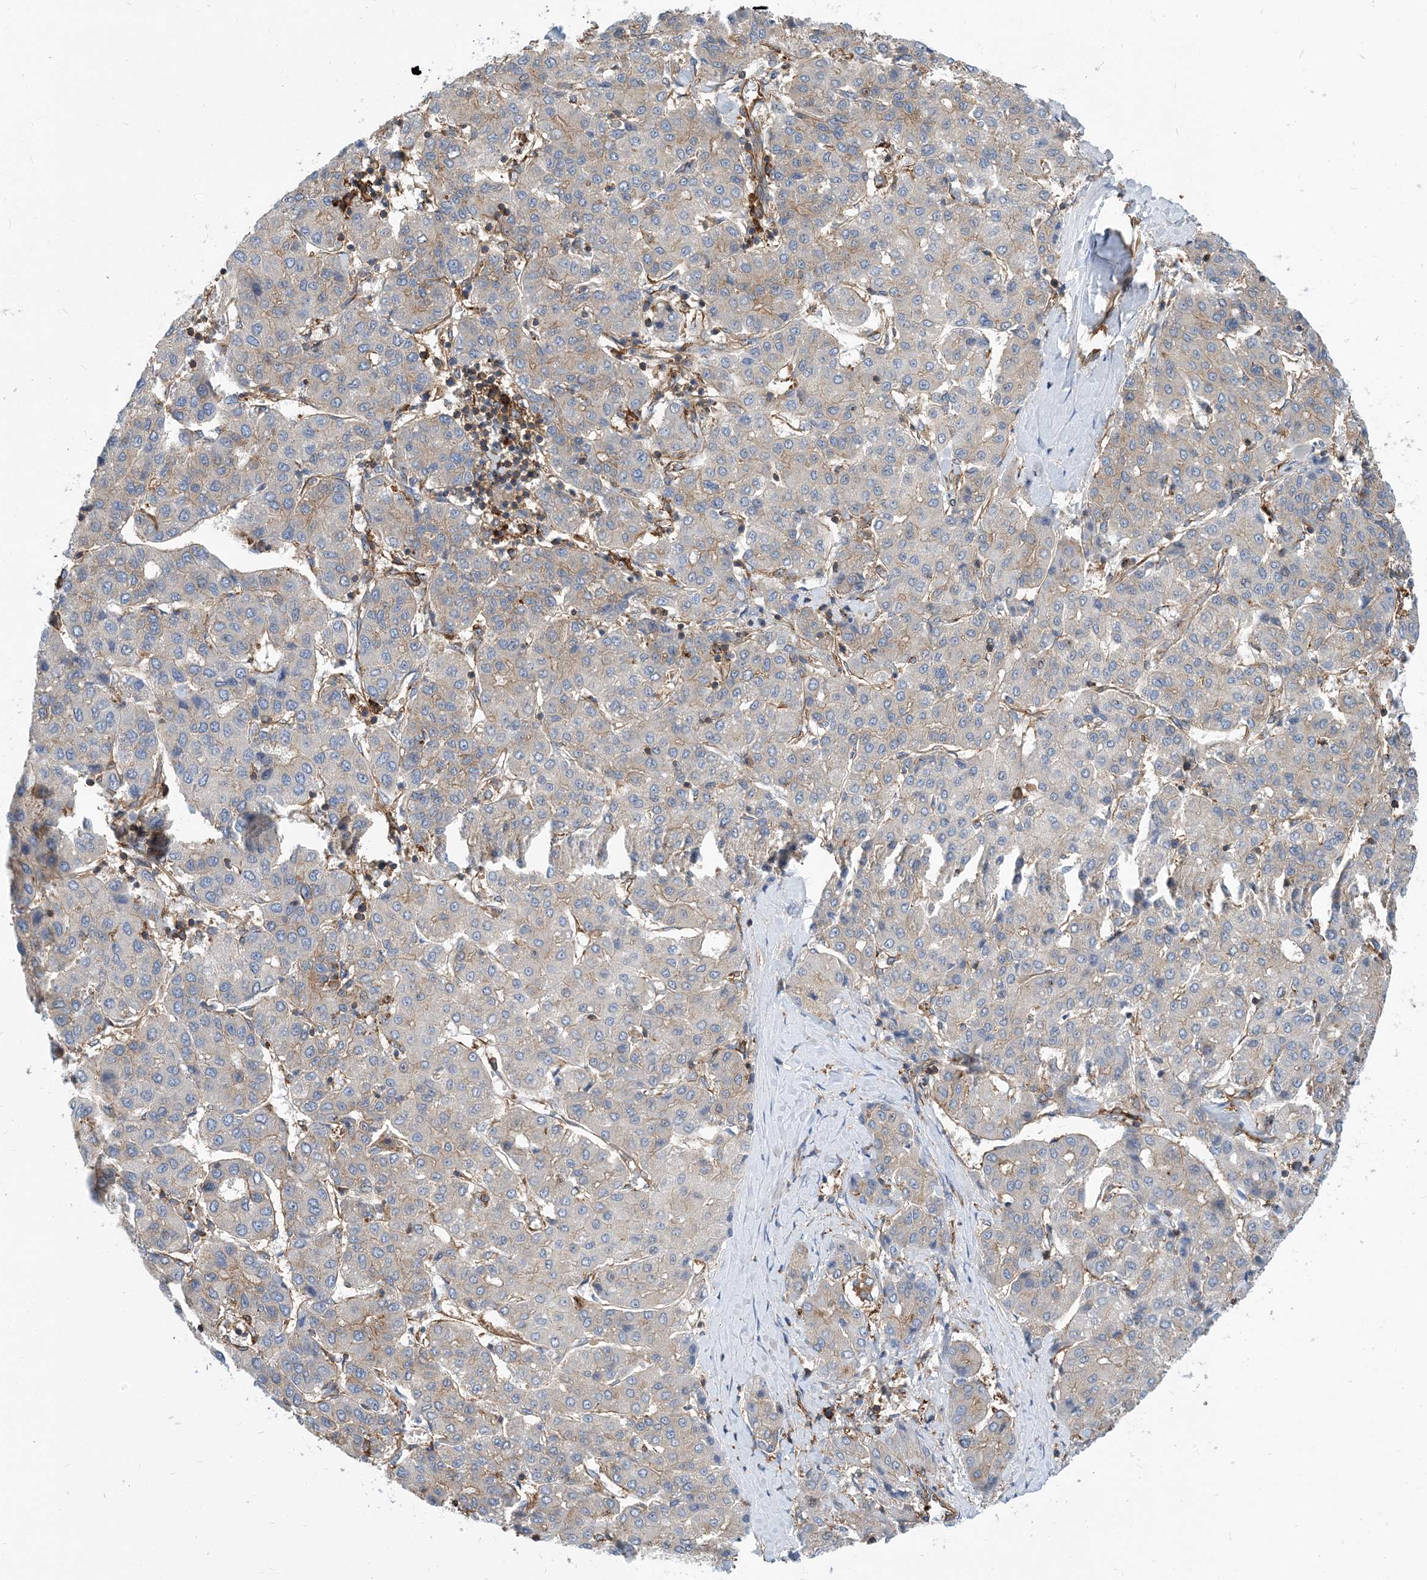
{"staining": {"intensity": "weak", "quantity": "<25%", "location": "cytoplasmic/membranous"}, "tissue": "liver cancer", "cell_type": "Tumor cells", "image_type": "cancer", "snomed": [{"axis": "morphology", "description": "Carcinoma, Hepatocellular, NOS"}, {"axis": "topography", "description": "Liver"}], "caption": "Tumor cells show no significant protein staining in liver cancer (hepatocellular carcinoma). (Brightfield microscopy of DAB (3,3'-diaminobenzidine) IHC at high magnification).", "gene": "DYNC1LI1", "patient": {"sex": "male", "age": 65}}